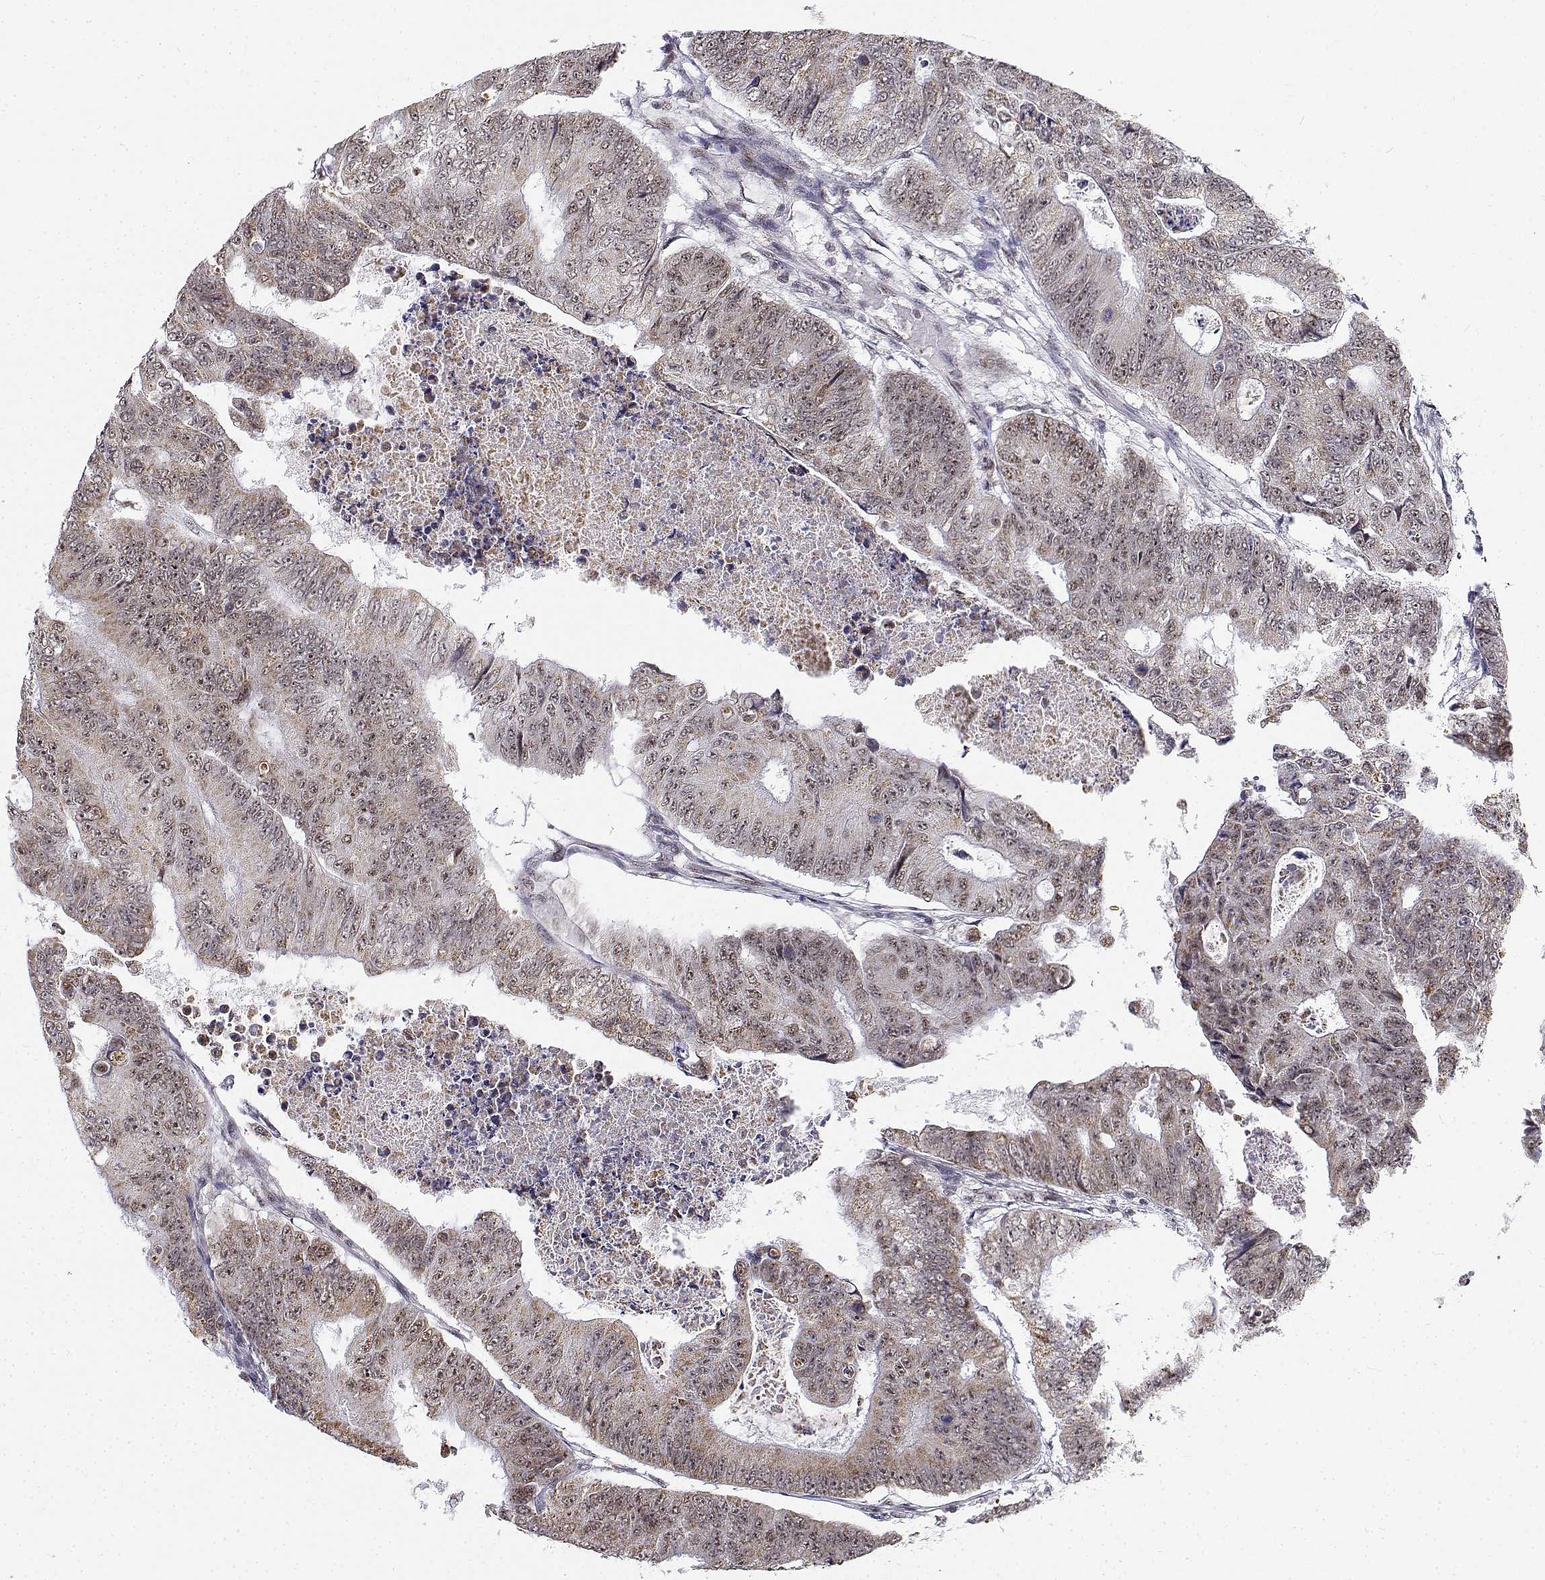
{"staining": {"intensity": "weak", "quantity": ">75%", "location": "cytoplasmic/membranous,nuclear"}, "tissue": "colorectal cancer", "cell_type": "Tumor cells", "image_type": "cancer", "snomed": [{"axis": "morphology", "description": "Adenocarcinoma, NOS"}, {"axis": "topography", "description": "Colon"}], "caption": "Weak cytoplasmic/membranous and nuclear protein staining is identified in about >75% of tumor cells in colorectal cancer.", "gene": "BCAS2", "patient": {"sex": "female", "age": 48}}